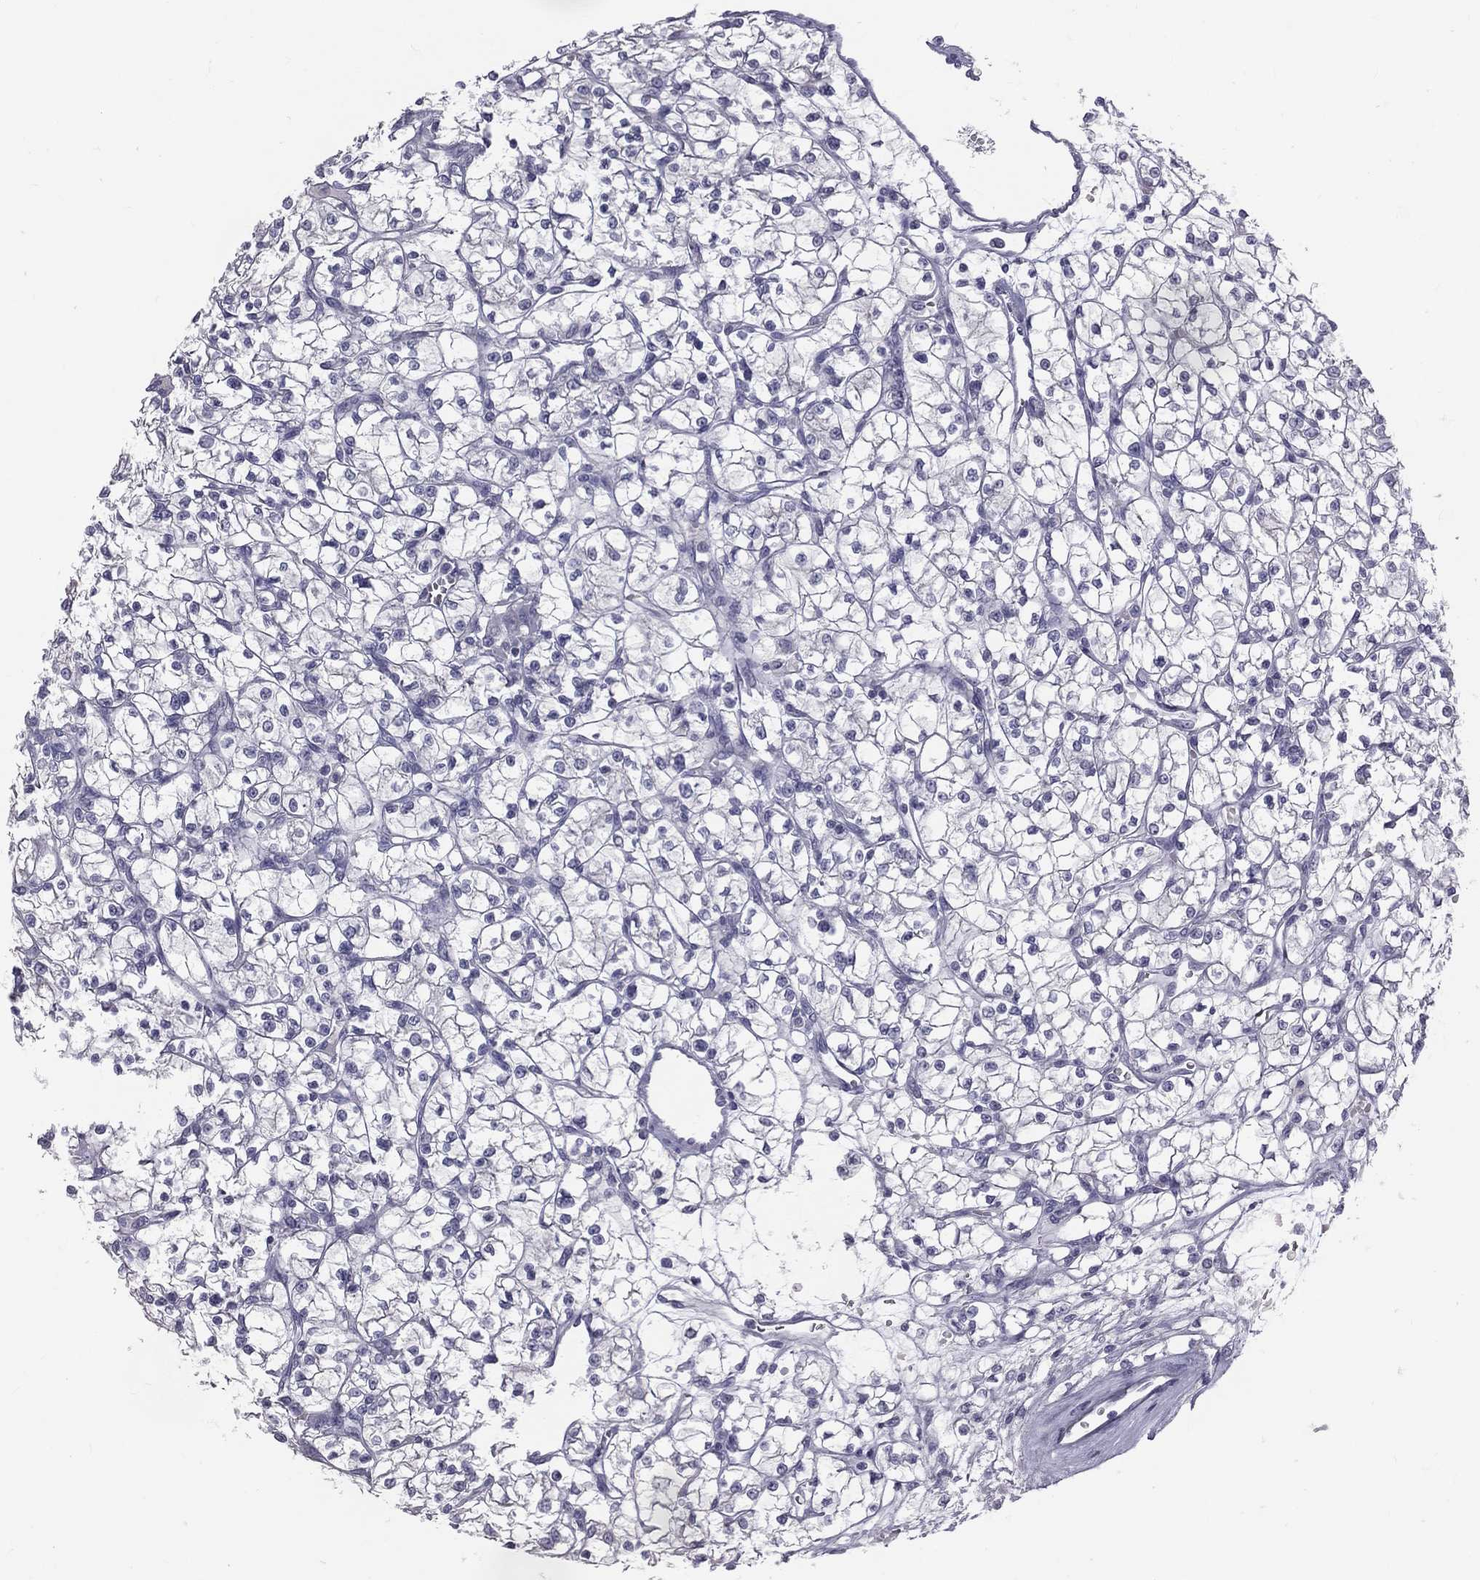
{"staining": {"intensity": "negative", "quantity": "none", "location": "none"}, "tissue": "renal cancer", "cell_type": "Tumor cells", "image_type": "cancer", "snomed": [{"axis": "morphology", "description": "Adenocarcinoma, NOS"}, {"axis": "topography", "description": "Kidney"}], "caption": "The immunohistochemistry micrograph has no significant staining in tumor cells of renal cancer tissue.", "gene": "TFPI2", "patient": {"sex": "female", "age": 64}}